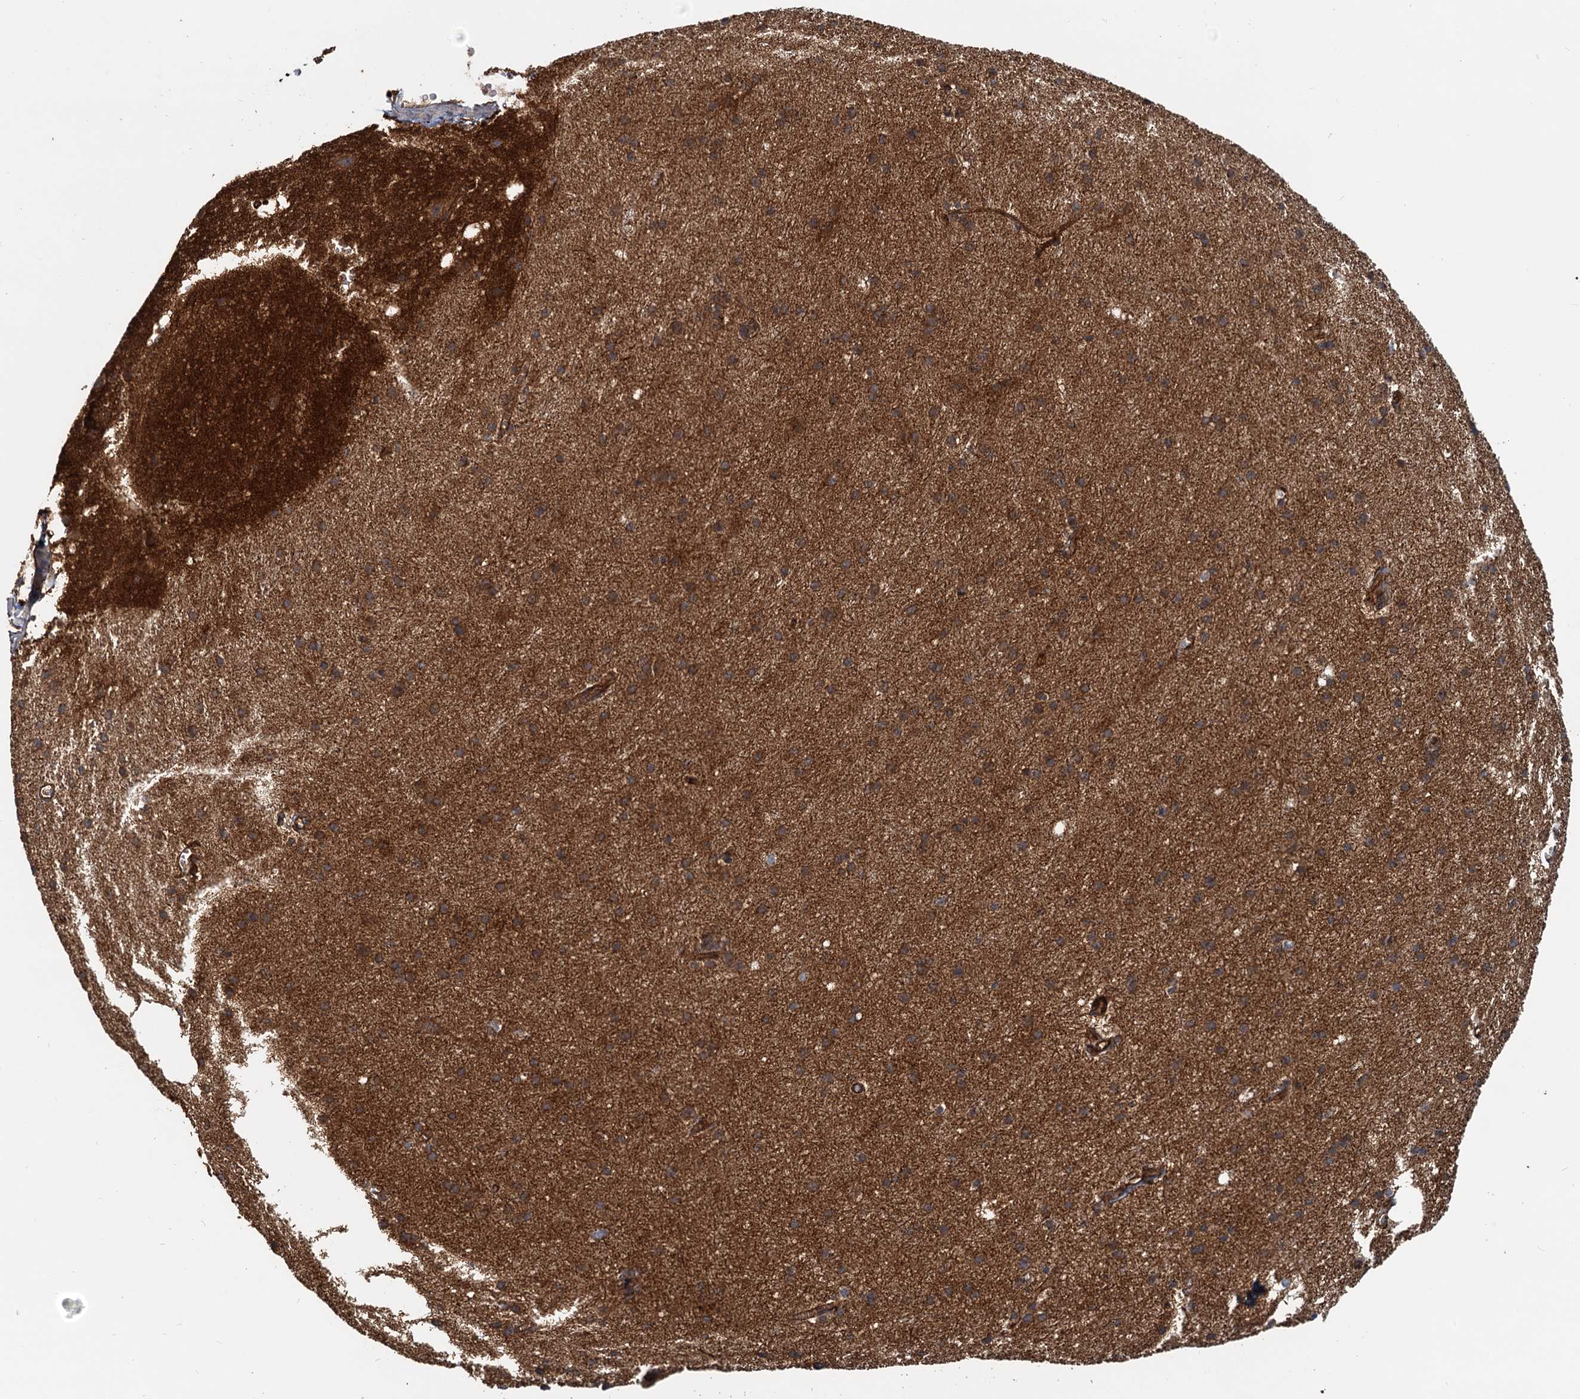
{"staining": {"intensity": "moderate", "quantity": ">75%", "location": "cytoplasmic/membranous"}, "tissue": "cerebral cortex", "cell_type": "Endothelial cells", "image_type": "normal", "snomed": [{"axis": "morphology", "description": "Normal tissue, NOS"}, {"axis": "topography", "description": "Cerebral cortex"}], "caption": "Immunohistochemical staining of normal cerebral cortex shows medium levels of moderate cytoplasmic/membranous staining in about >75% of endothelial cells. (Brightfield microscopy of DAB IHC at high magnification).", "gene": "NIPAL3", "patient": {"sex": "male", "age": 54}}